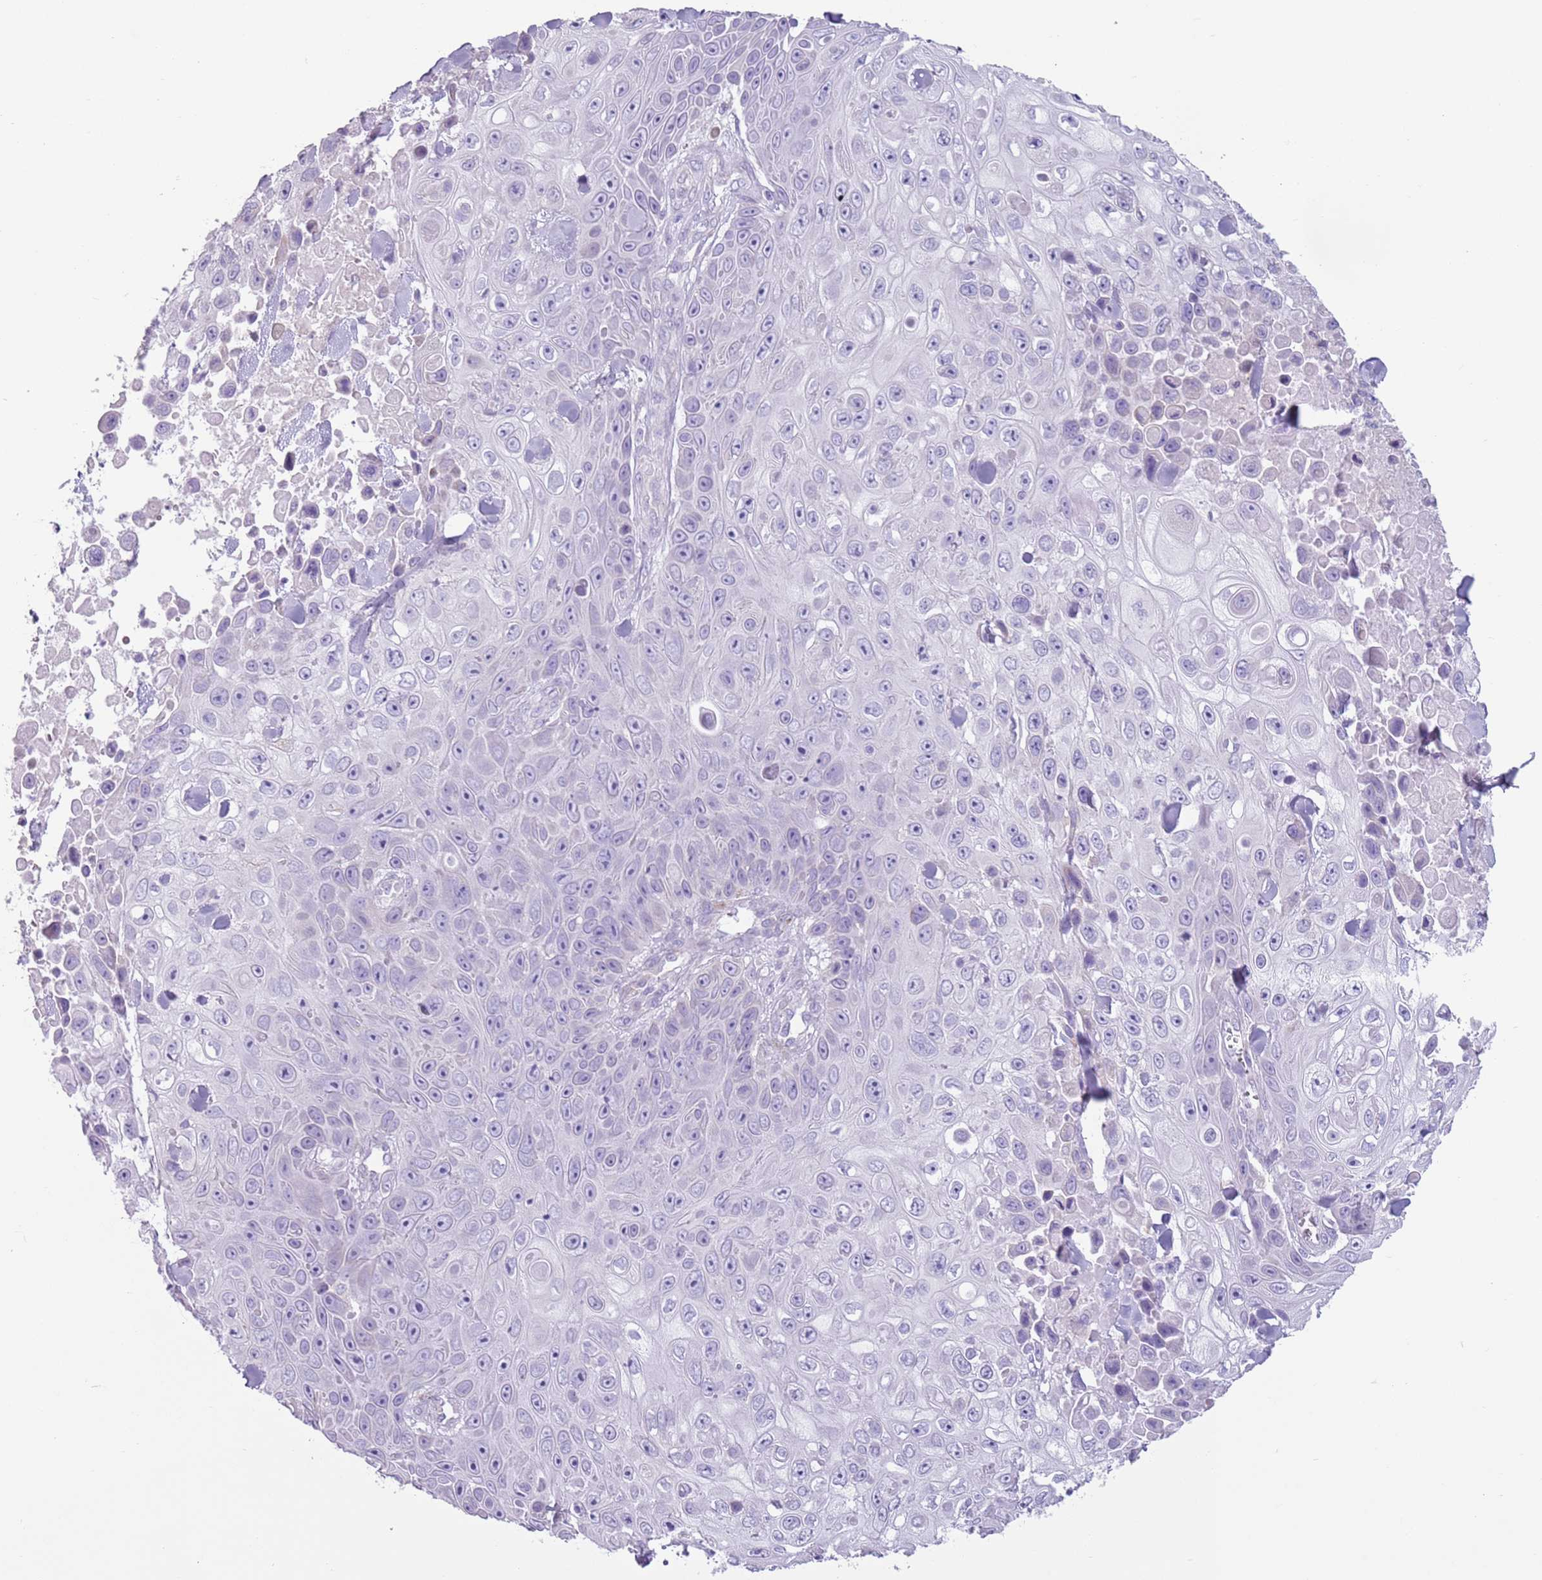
{"staining": {"intensity": "negative", "quantity": "none", "location": "none"}, "tissue": "skin cancer", "cell_type": "Tumor cells", "image_type": "cancer", "snomed": [{"axis": "morphology", "description": "Squamous cell carcinoma, NOS"}, {"axis": "topography", "description": "Skin"}], "caption": "The histopathology image displays no staining of tumor cells in skin cancer.", "gene": "HYOU1", "patient": {"sex": "male", "age": 82}}